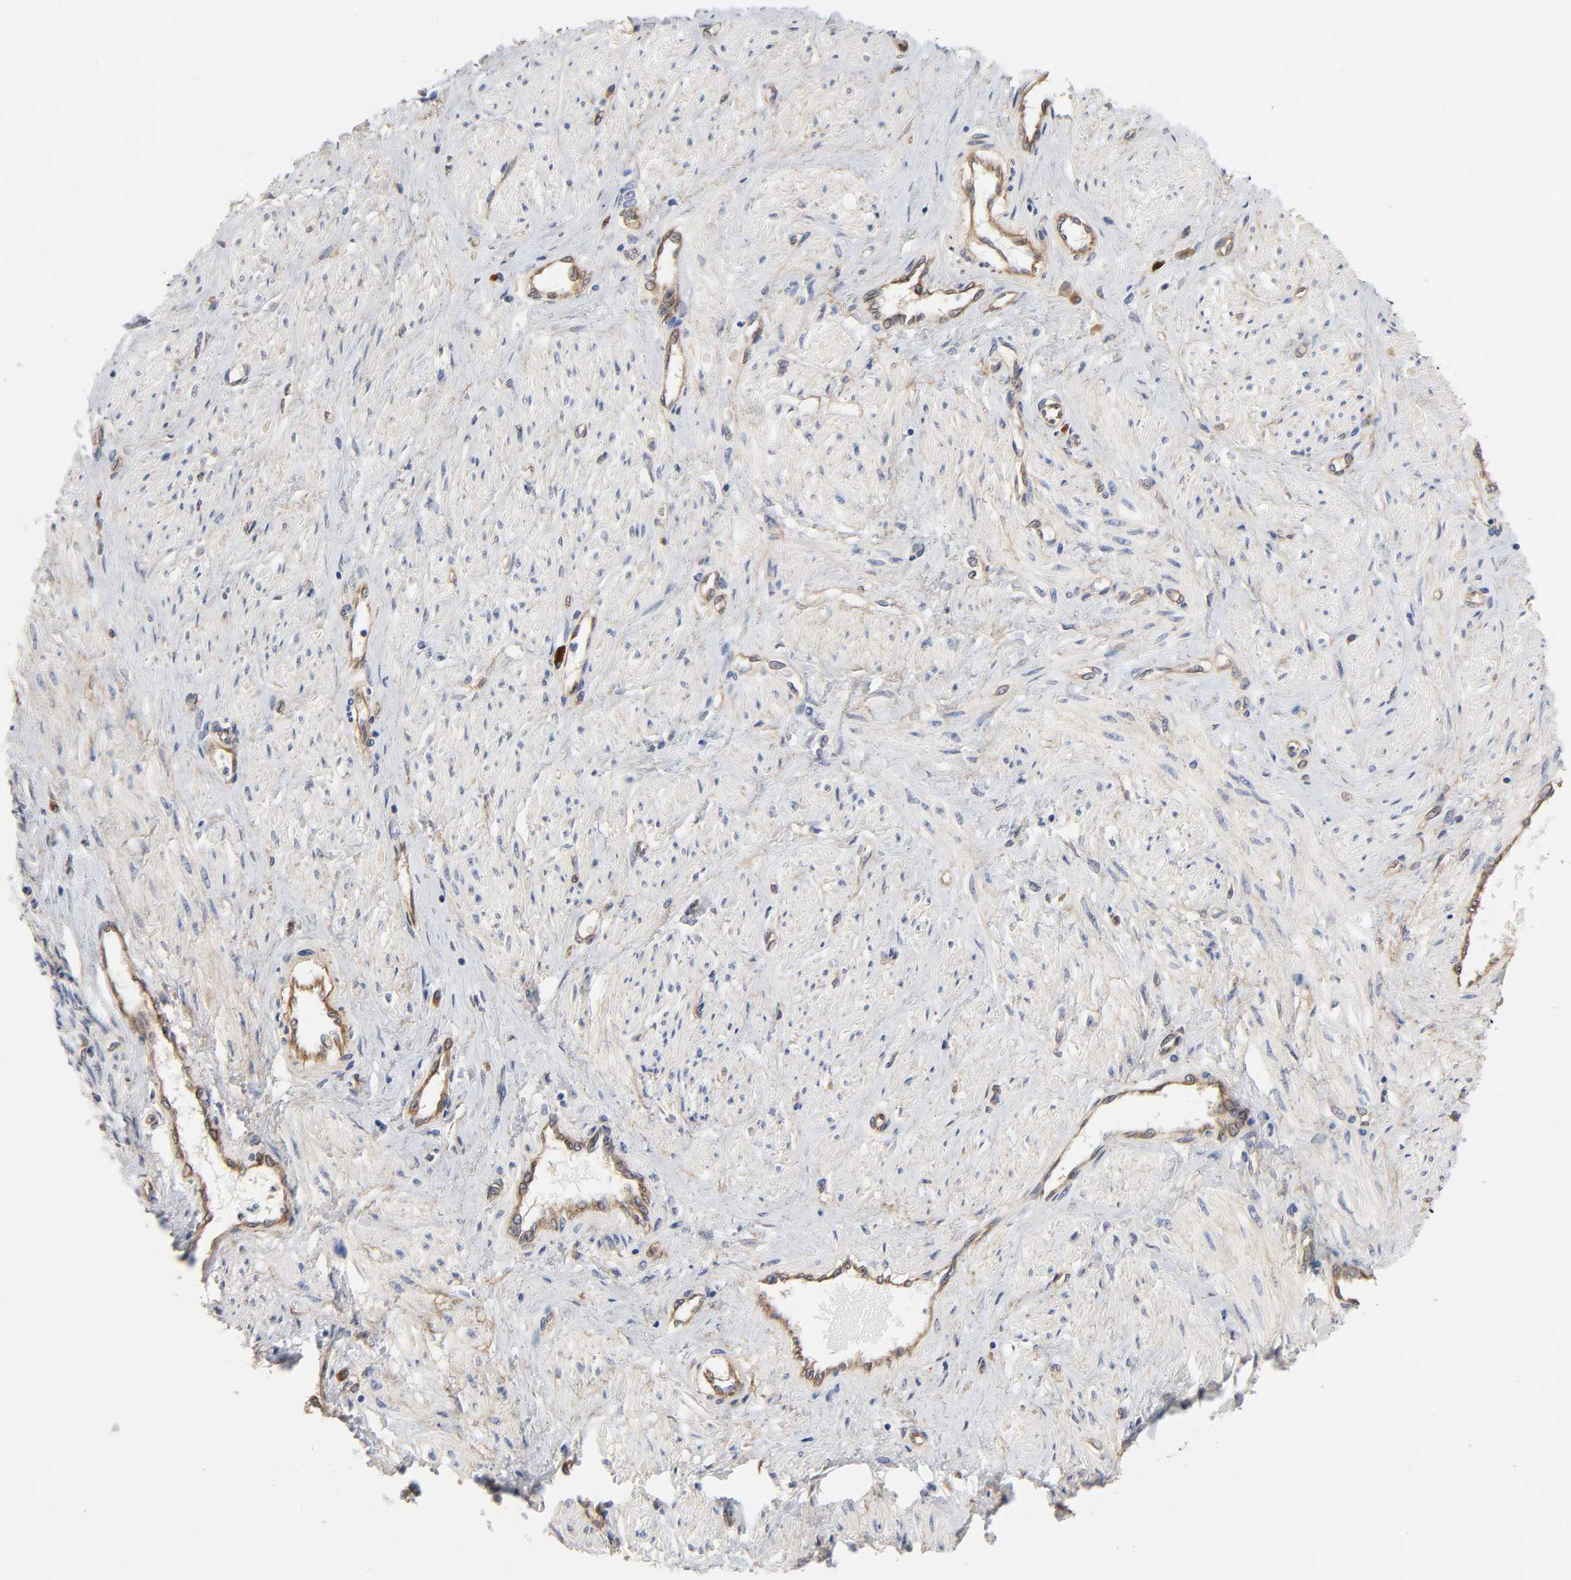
{"staining": {"intensity": "negative", "quantity": "none", "location": "none"}, "tissue": "smooth muscle", "cell_type": "Smooth muscle cells", "image_type": "normal", "snomed": [{"axis": "morphology", "description": "Normal tissue, NOS"}, {"axis": "topography", "description": "Smooth muscle"}, {"axis": "topography", "description": "Uterus"}], "caption": "This micrograph is of normal smooth muscle stained with immunohistochemistry to label a protein in brown with the nuclei are counter-stained blue. There is no expression in smooth muscle cells. (DAB immunohistochemistry visualized using brightfield microscopy, high magnification).", "gene": "RAB13", "patient": {"sex": "female", "age": 39}}